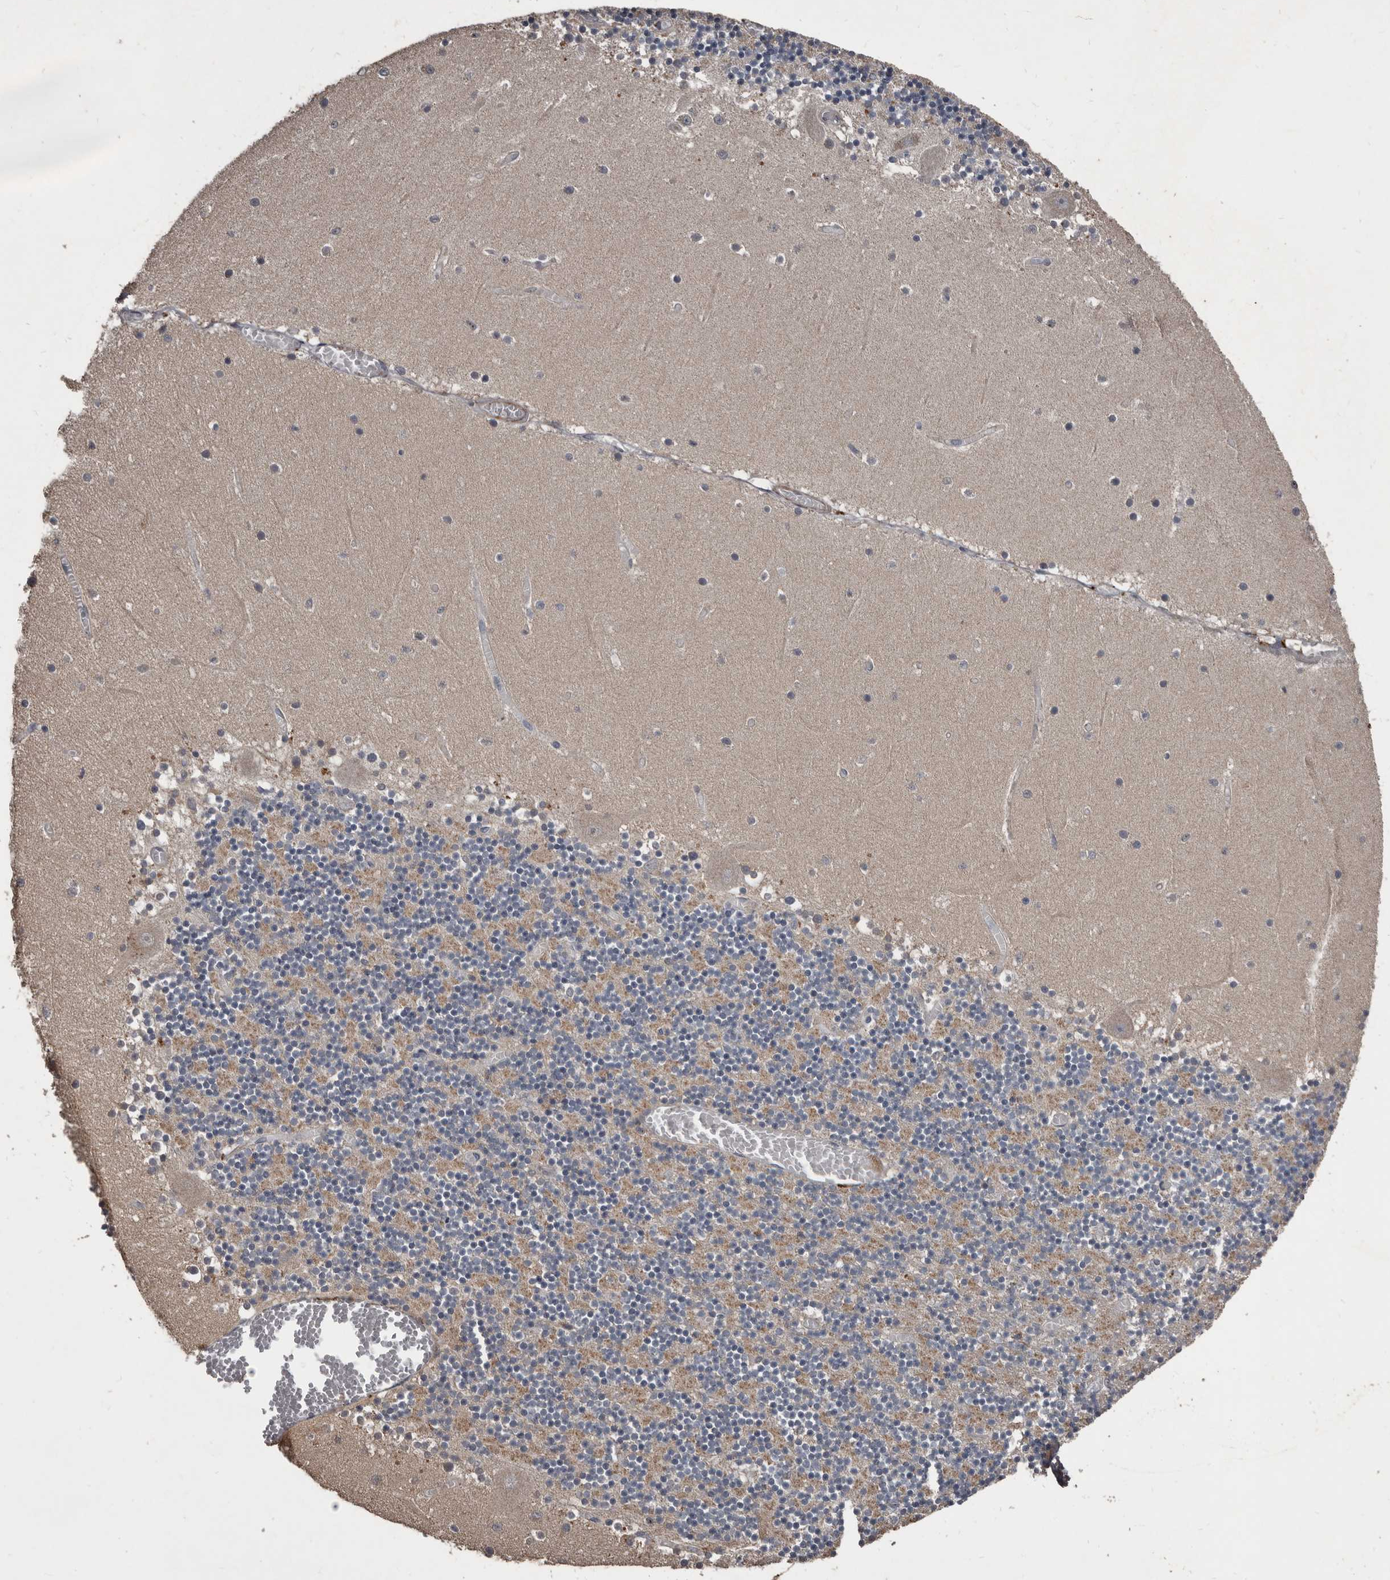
{"staining": {"intensity": "negative", "quantity": "none", "location": "none"}, "tissue": "cerebellum", "cell_type": "Cells in granular layer", "image_type": "normal", "snomed": [{"axis": "morphology", "description": "Normal tissue, NOS"}, {"axis": "topography", "description": "Cerebellum"}], "caption": "A high-resolution image shows IHC staining of unremarkable cerebellum, which displays no significant expression in cells in granular layer.", "gene": "GREB1", "patient": {"sex": "female", "age": 28}}